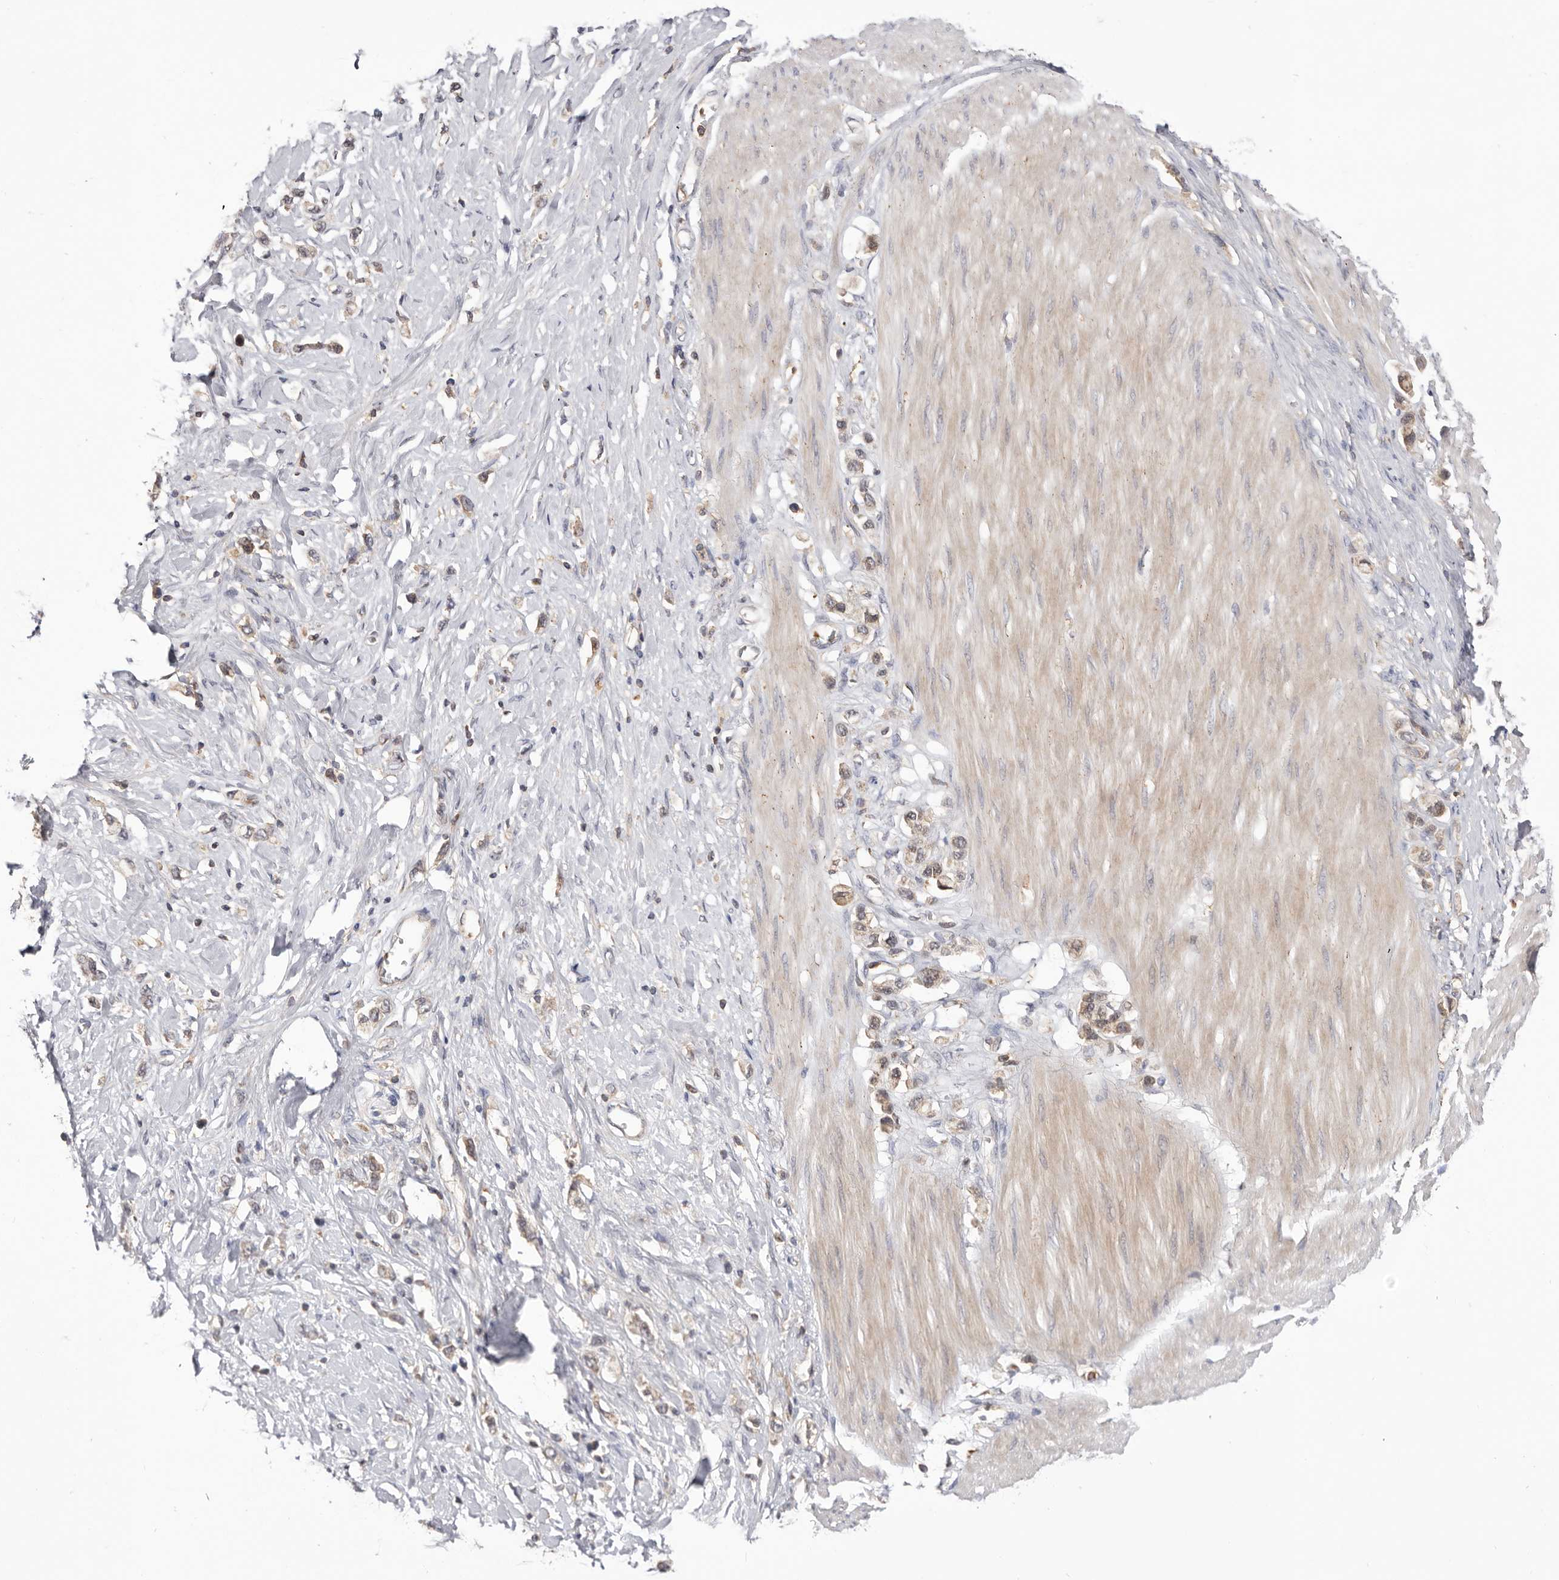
{"staining": {"intensity": "weak", "quantity": "25%-75%", "location": "cytoplasmic/membranous"}, "tissue": "stomach cancer", "cell_type": "Tumor cells", "image_type": "cancer", "snomed": [{"axis": "morphology", "description": "Adenocarcinoma, NOS"}, {"axis": "topography", "description": "Stomach"}], "caption": "A brown stain shows weak cytoplasmic/membranous staining of a protein in human adenocarcinoma (stomach) tumor cells.", "gene": "RNF213", "patient": {"sex": "female", "age": 65}}